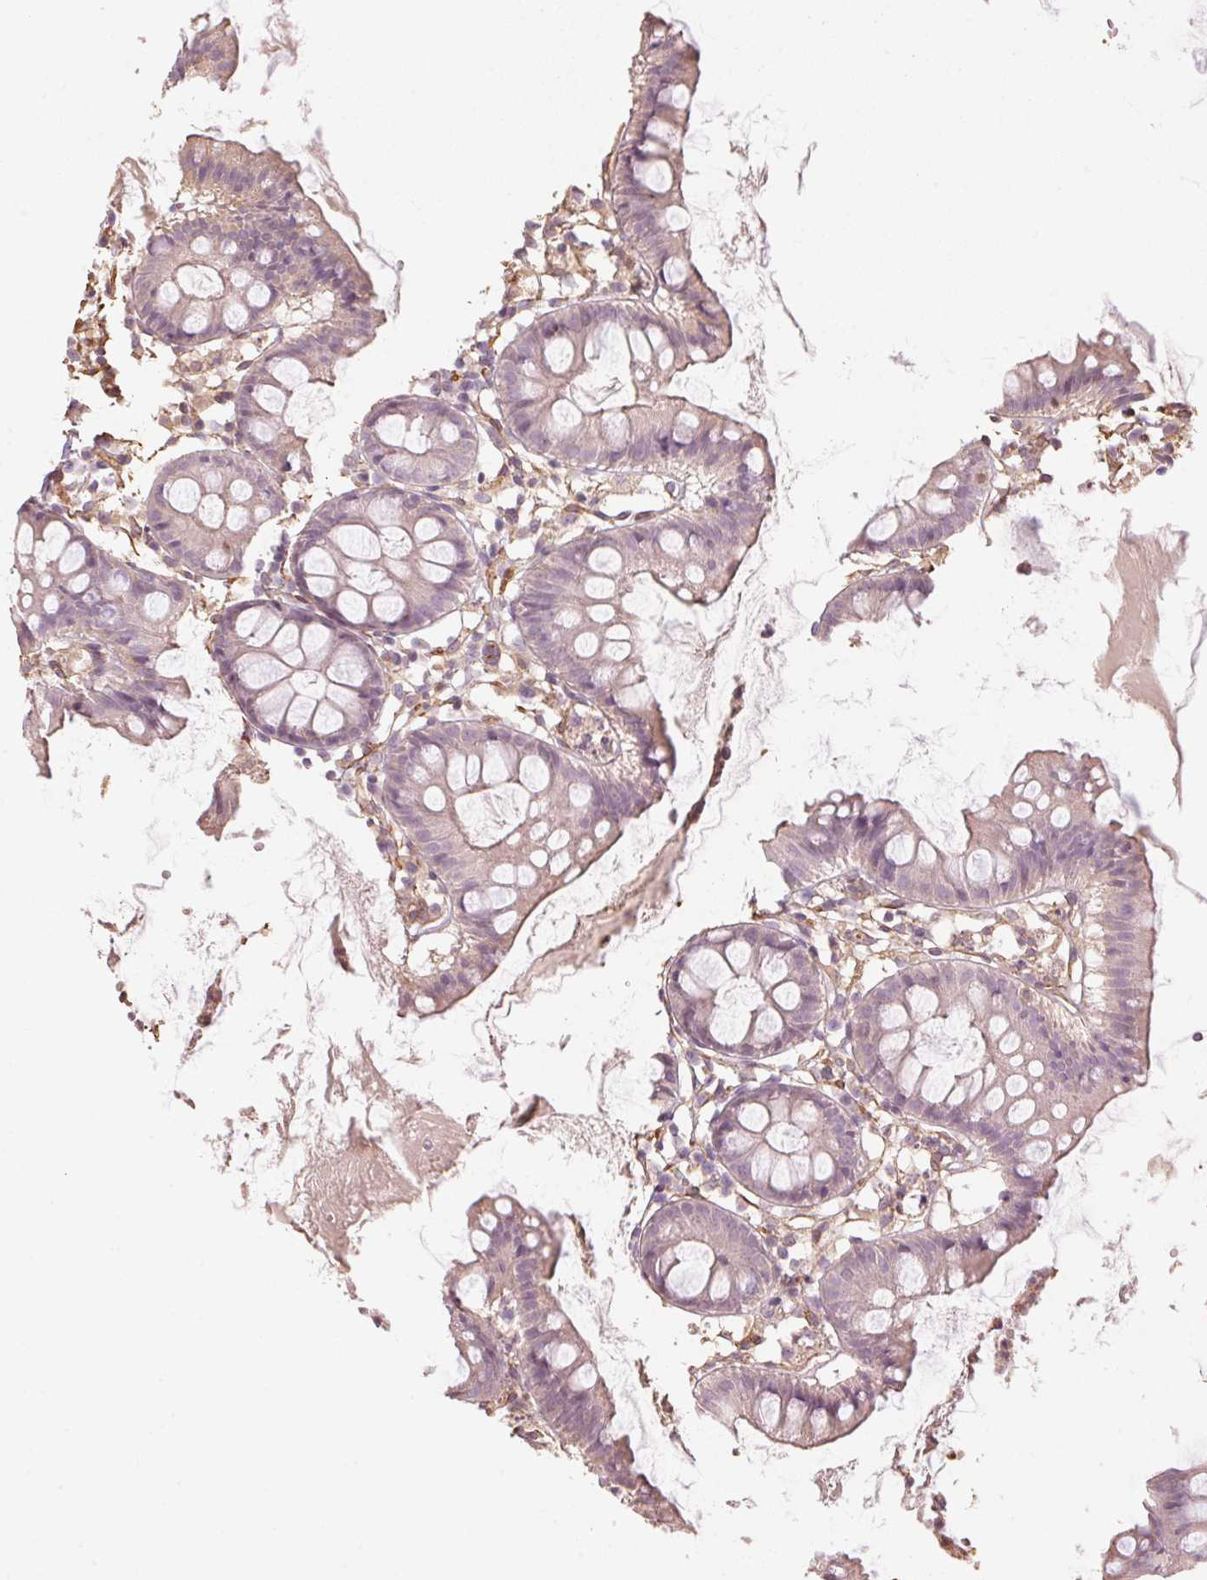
{"staining": {"intensity": "negative", "quantity": "none", "location": "none"}, "tissue": "colon", "cell_type": "Endothelial cells", "image_type": "normal", "snomed": [{"axis": "morphology", "description": "Normal tissue, NOS"}, {"axis": "topography", "description": "Colon"}], "caption": "DAB immunohistochemical staining of unremarkable human colon exhibits no significant expression in endothelial cells. Brightfield microscopy of immunohistochemistry (IHC) stained with DAB (3,3'-diaminobenzidine) (brown) and hematoxylin (blue), captured at high magnification.", "gene": "QDPR", "patient": {"sex": "female", "age": 84}}